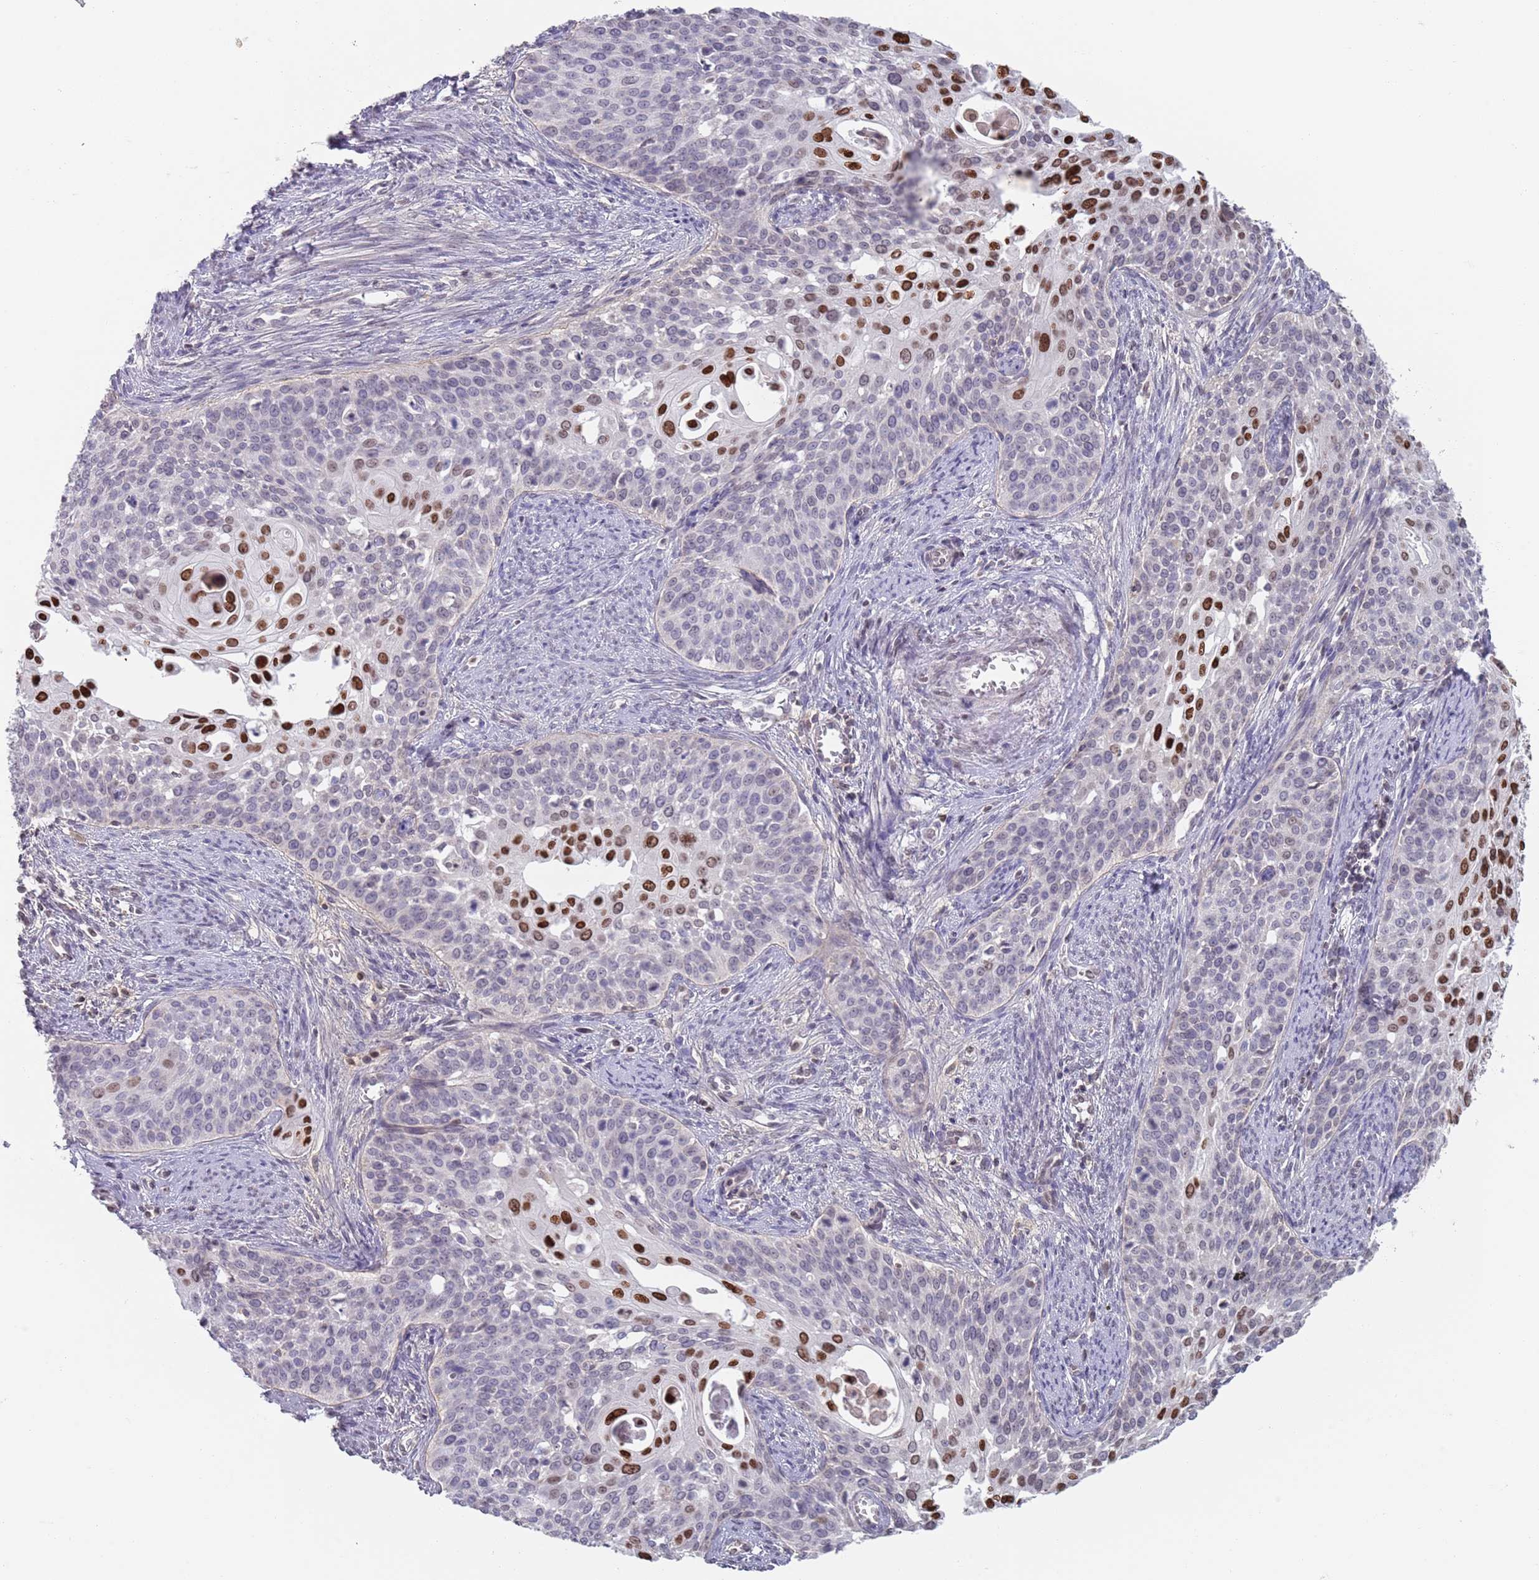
{"staining": {"intensity": "strong", "quantity": "<25%", "location": "nuclear"}, "tissue": "cervical cancer", "cell_type": "Tumor cells", "image_type": "cancer", "snomed": [{"axis": "morphology", "description": "Squamous cell carcinoma, NOS"}, {"axis": "topography", "description": "Cervix"}], "caption": "This image exhibits IHC staining of human cervical squamous cell carcinoma, with medium strong nuclear positivity in approximately <25% of tumor cells.", "gene": "MFSD12", "patient": {"sex": "female", "age": 44}}